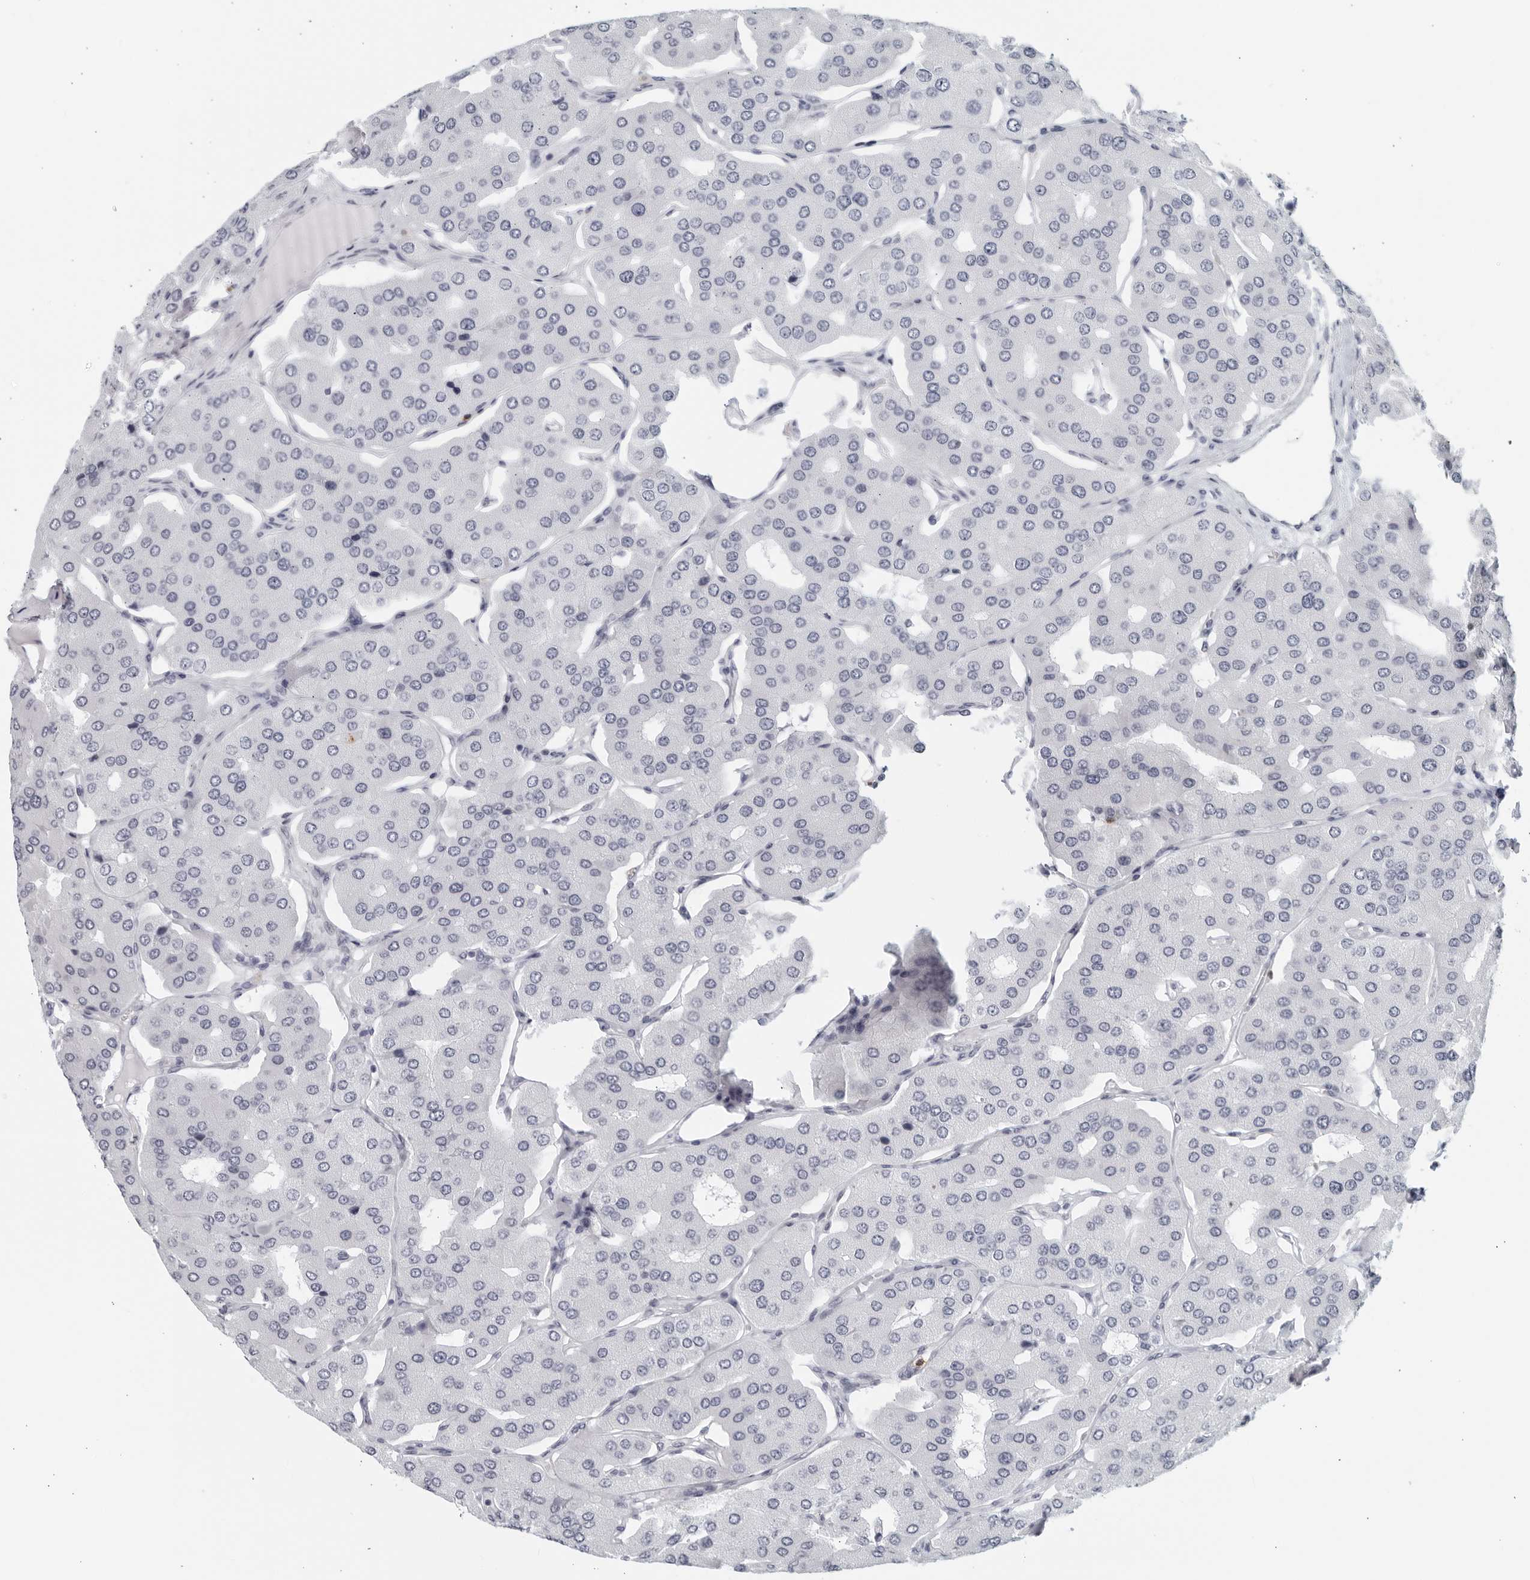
{"staining": {"intensity": "negative", "quantity": "none", "location": "none"}, "tissue": "parathyroid gland", "cell_type": "Glandular cells", "image_type": "normal", "snomed": [{"axis": "morphology", "description": "Normal tissue, NOS"}, {"axis": "morphology", "description": "Adenoma, NOS"}, {"axis": "topography", "description": "Parathyroid gland"}], "caption": "Immunohistochemical staining of unremarkable human parathyroid gland shows no significant expression in glandular cells. (Brightfield microscopy of DAB (3,3'-diaminobenzidine) immunohistochemistry at high magnification).", "gene": "KLK7", "patient": {"sex": "female", "age": 86}}